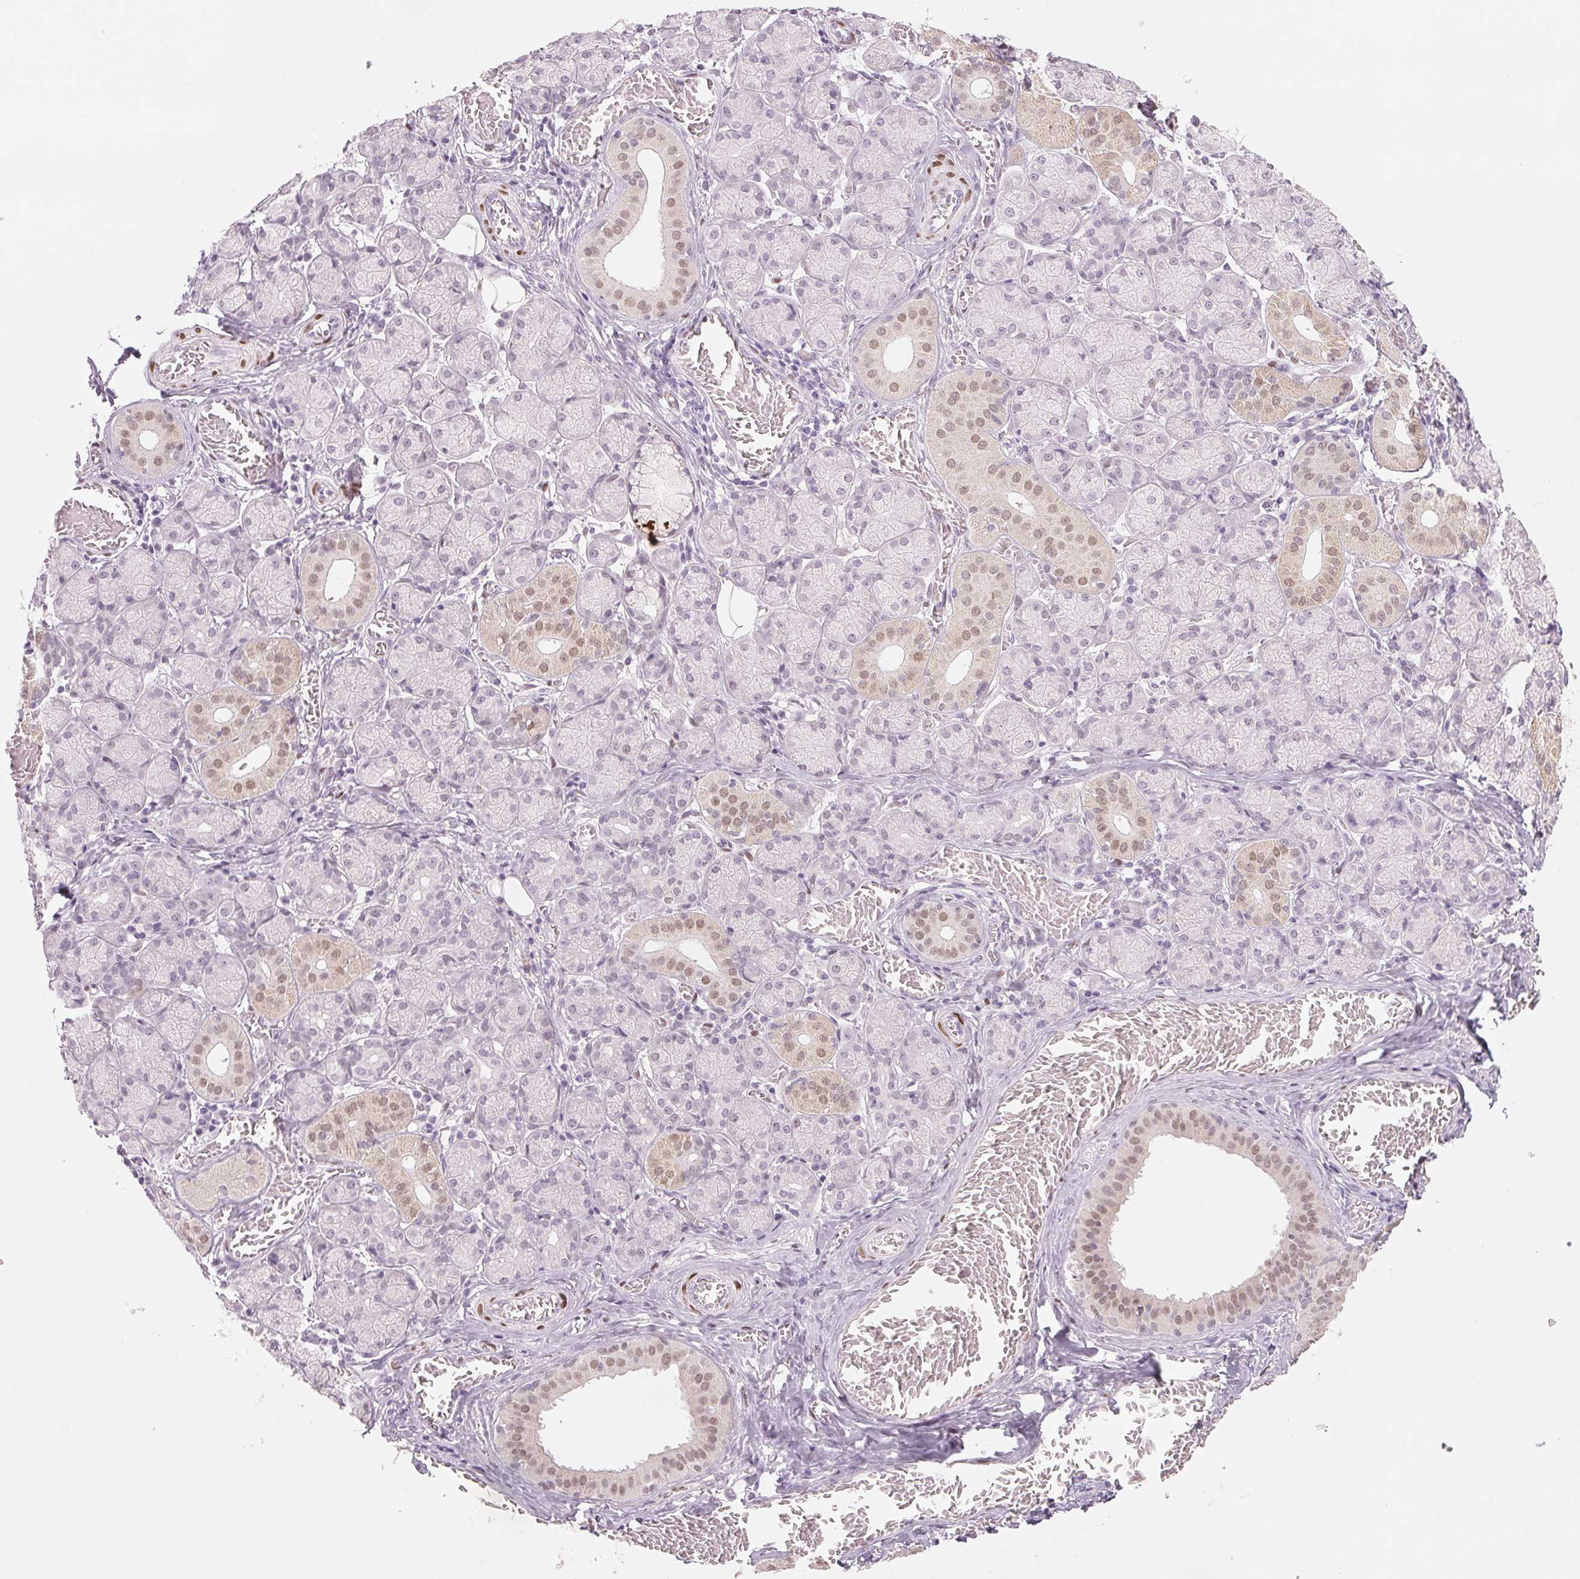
{"staining": {"intensity": "moderate", "quantity": "<25%", "location": "nuclear"}, "tissue": "salivary gland", "cell_type": "Glandular cells", "image_type": "normal", "snomed": [{"axis": "morphology", "description": "Normal tissue, NOS"}, {"axis": "topography", "description": "Salivary gland"}, {"axis": "topography", "description": "Peripheral nerve tissue"}], "caption": "IHC photomicrograph of unremarkable salivary gland: human salivary gland stained using IHC shows low levels of moderate protein expression localized specifically in the nuclear of glandular cells, appearing as a nuclear brown color.", "gene": "SMARCD3", "patient": {"sex": "female", "age": 24}}